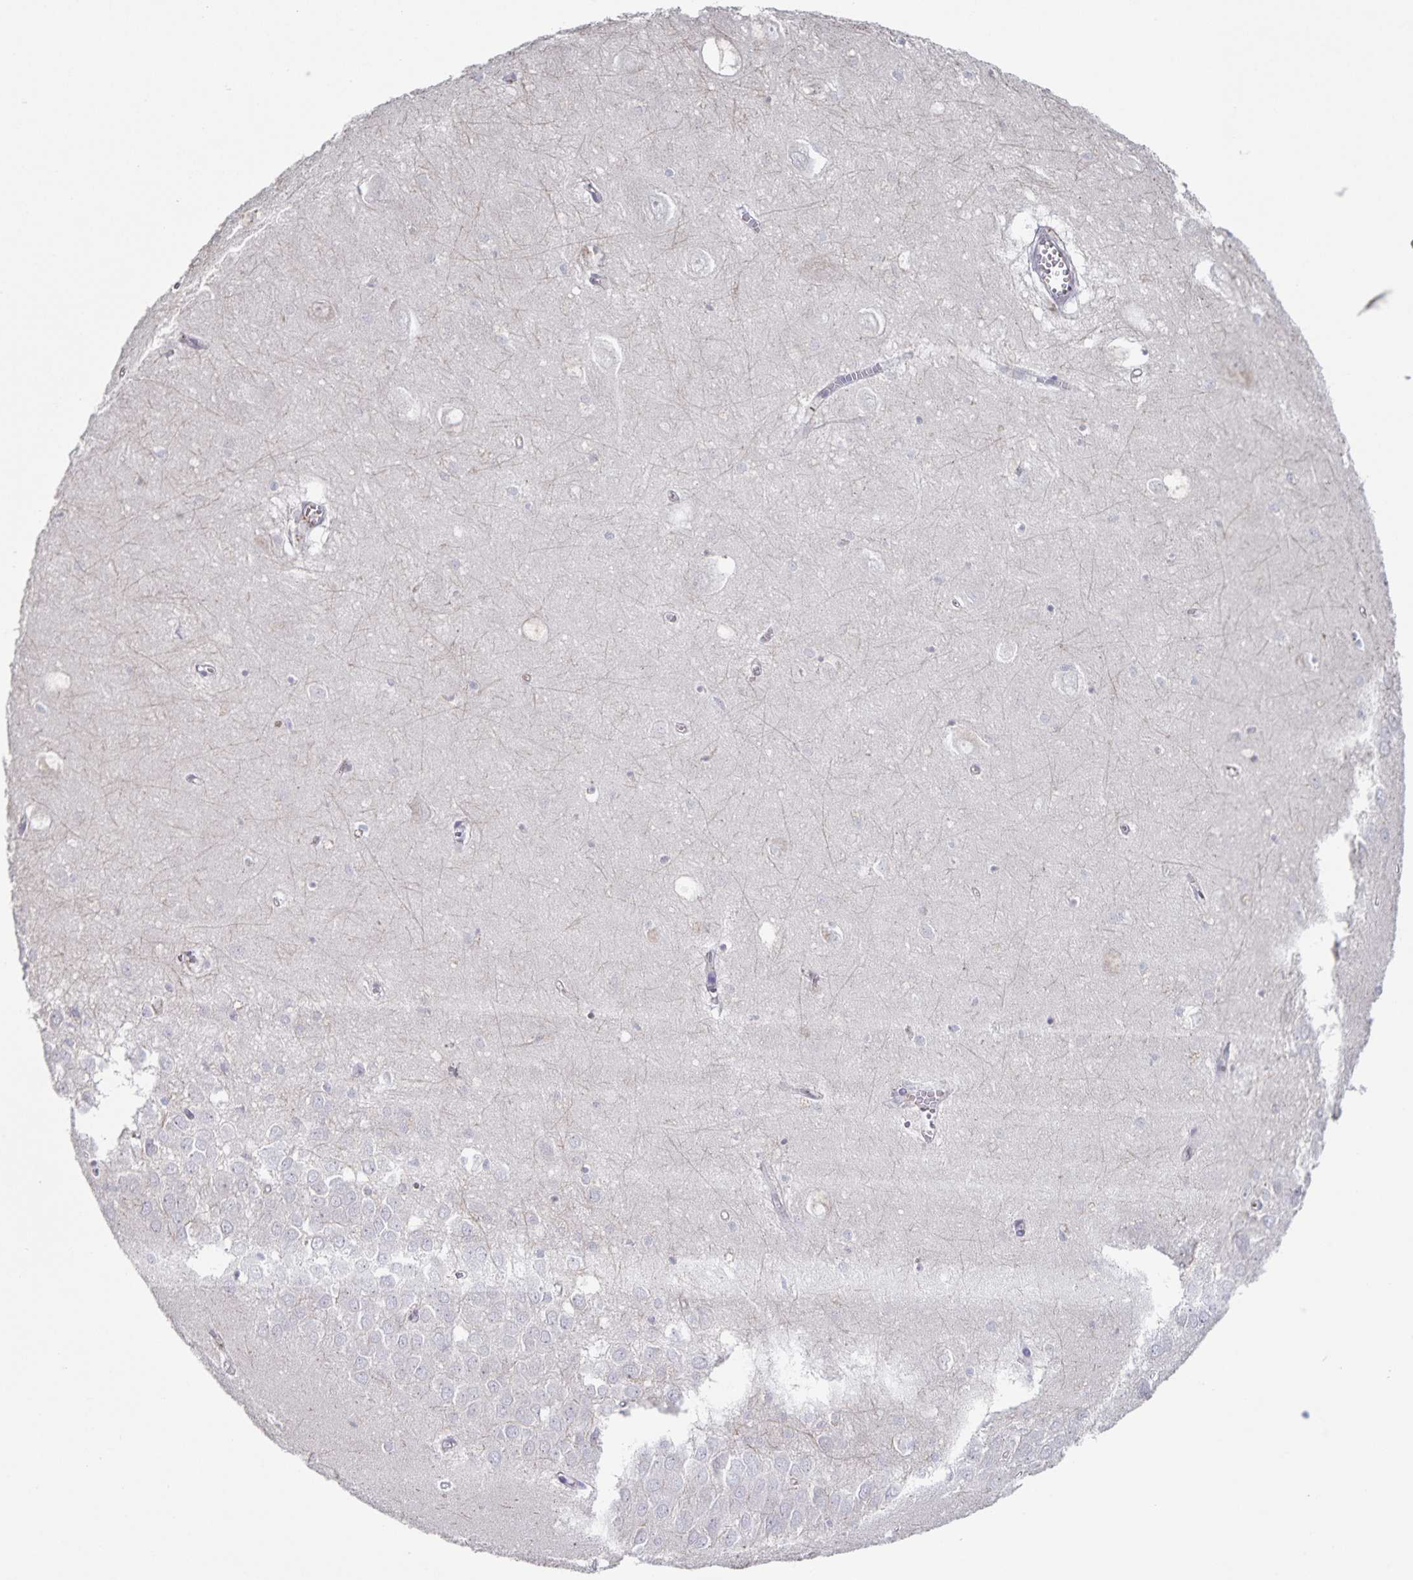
{"staining": {"intensity": "negative", "quantity": "none", "location": "none"}, "tissue": "hippocampus", "cell_type": "Glial cells", "image_type": "normal", "snomed": [{"axis": "morphology", "description": "Normal tissue, NOS"}, {"axis": "topography", "description": "Hippocampus"}], "caption": "Immunohistochemical staining of normal human hippocampus demonstrates no significant positivity in glial cells.", "gene": "INSL5", "patient": {"sex": "female", "age": 64}}